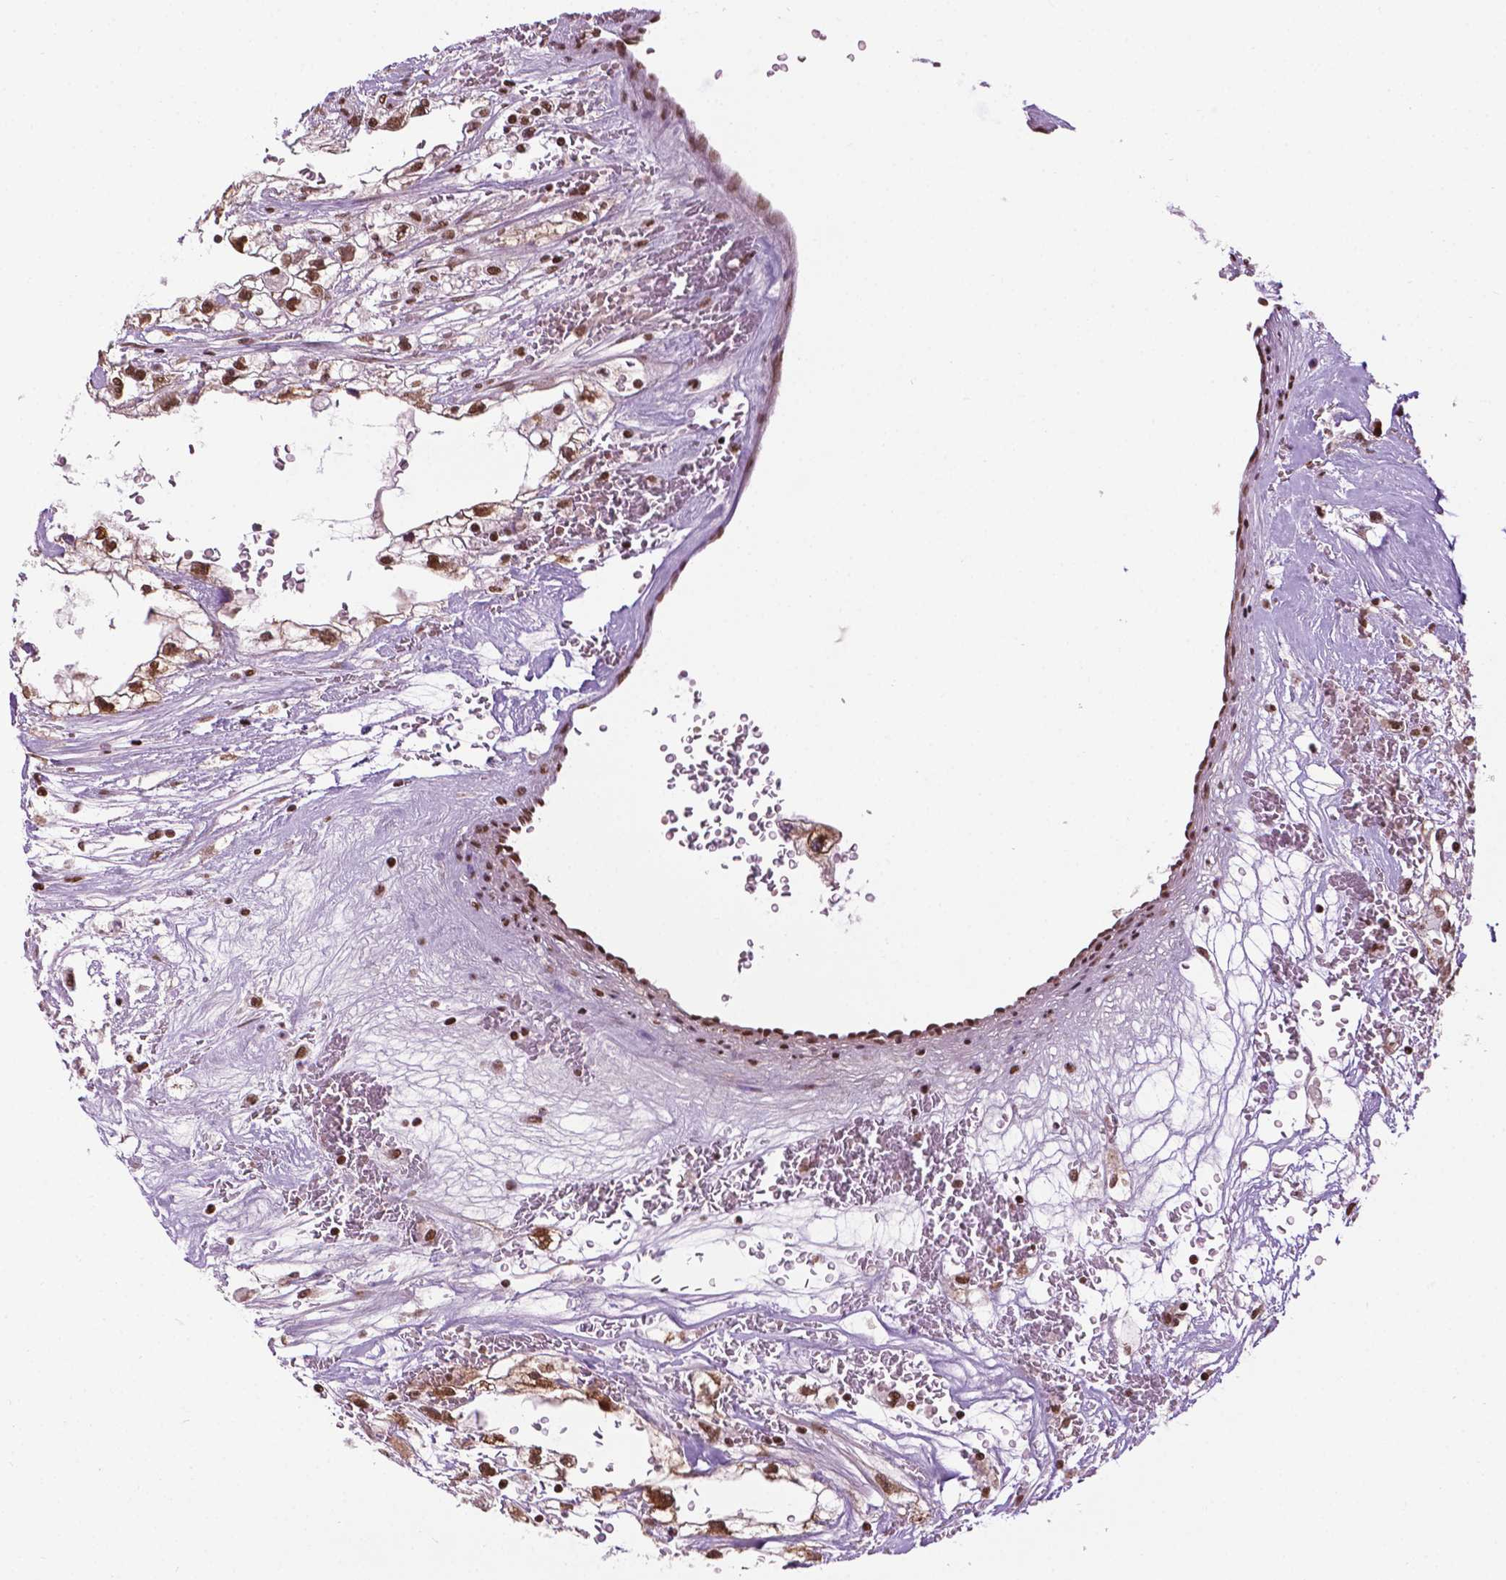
{"staining": {"intensity": "moderate", "quantity": ">75%", "location": "nuclear"}, "tissue": "renal cancer", "cell_type": "Tumor cells", "image_type": "cancer", "snomed": [{"axis": "morphology", "description": "Adenocarcinoma, NOS"}, {"axis": "topography", "description": "Kidney"}], "caption": "Human renal adenocarcinoma stained with a protein marker demonstrates moderate staining in tumor cells.", "gene": "COL23A1", "patient": {"sex": "male", "age": 59}}